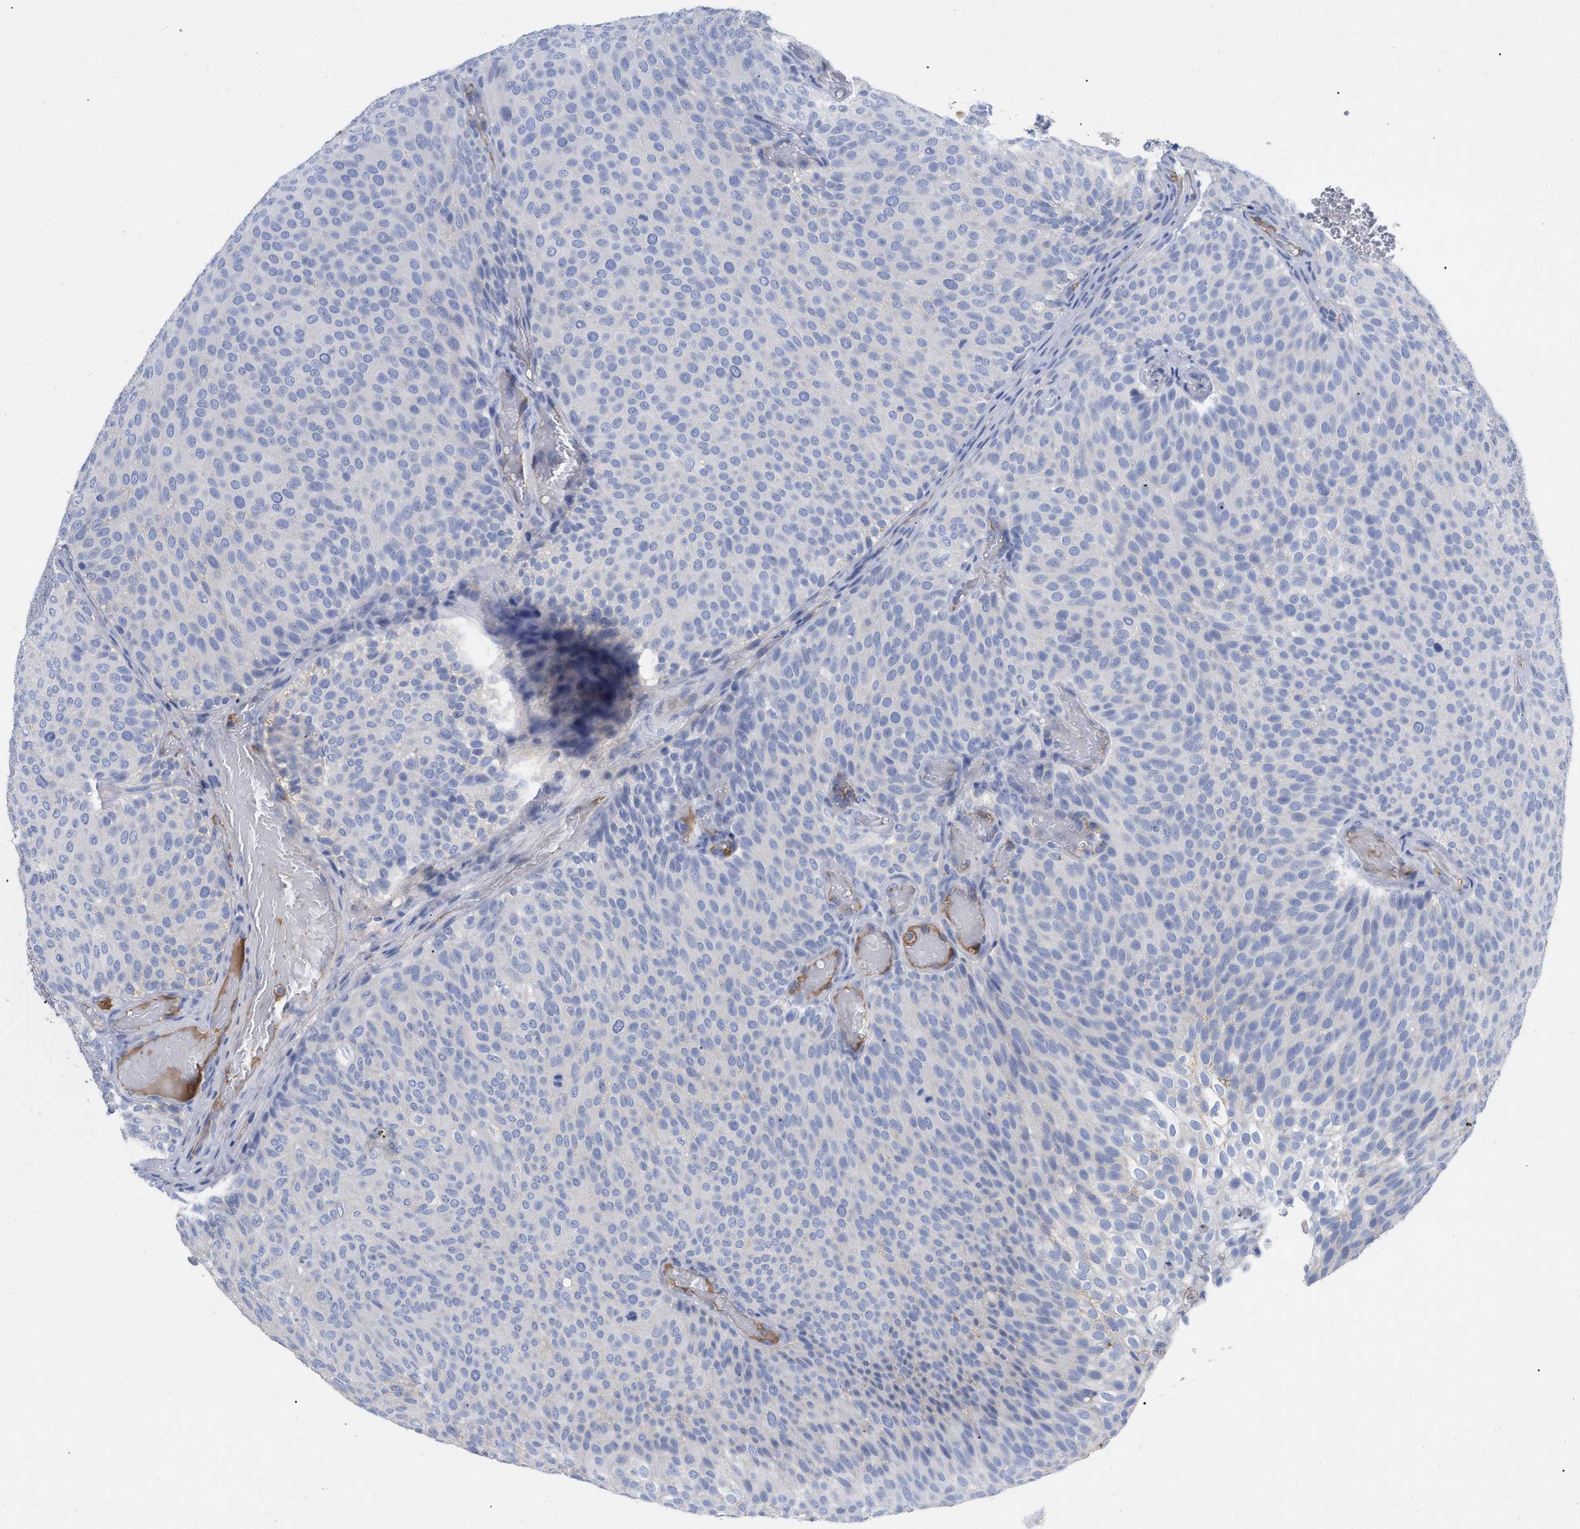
{"staining": {"intensity": "negative", "quantity": "none", "location": "none"}, "tissue": "urothelial cancer", "cell_type": "Tumor cells", "image_type": "cancer", "snomed": [{"axis": "morphology", "description": "Urothelial carcinoma, Low grade"}, {"axis": "topography", "description": "Urinary bladder"}], "caption": "Histopathology image shows no protein positivity in tumor cells of low-grade urothelial carcinoma tissue.", "gene": "IGHV5-51", "patient": {"sex": "male", "age": 78}}